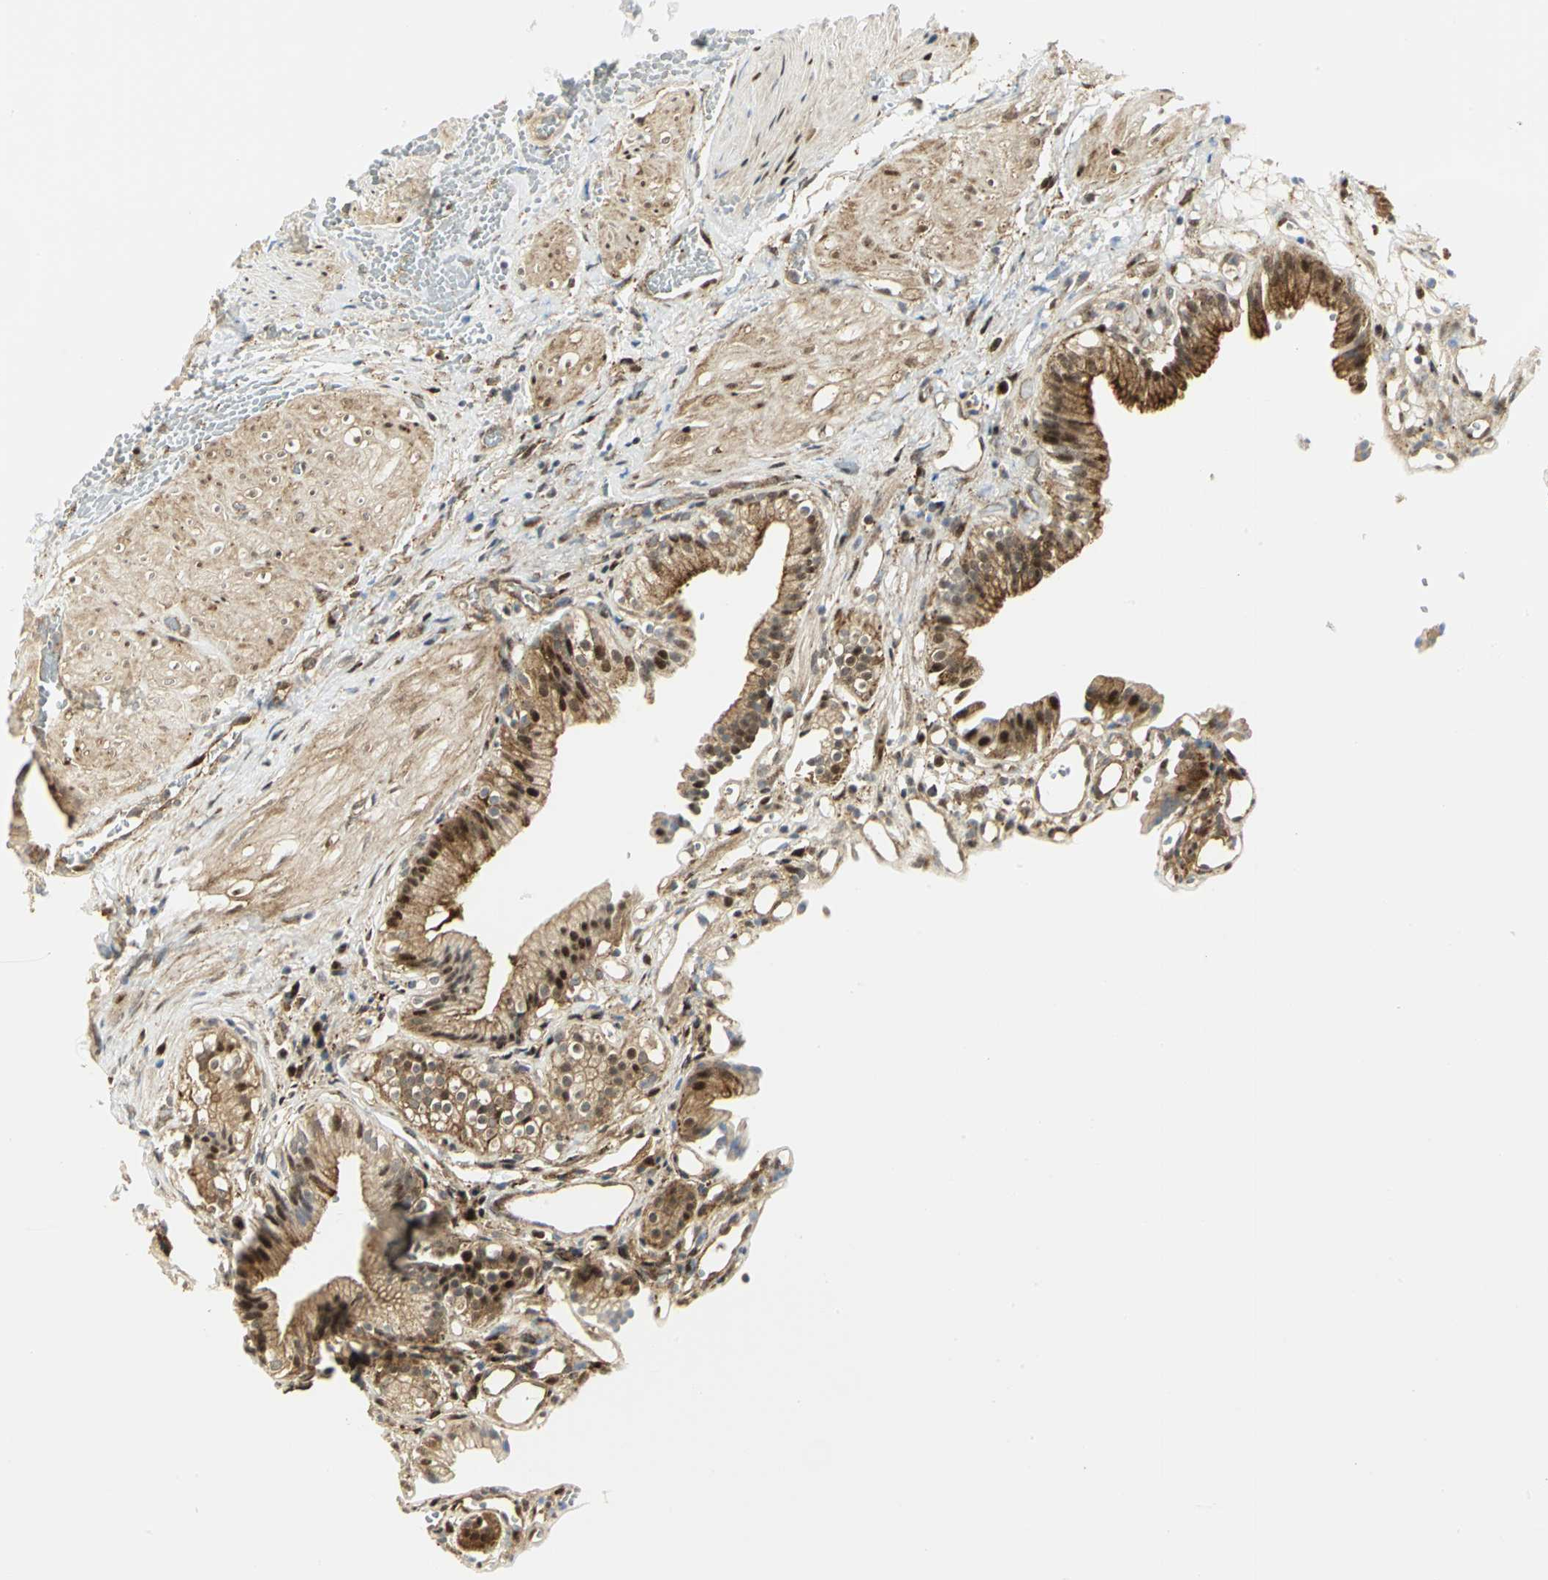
{"staining": {"intensity": "strong", "quantity": ">75%", "location": "cytoplasmic/membranous,nuclear"}, "tissue": "gallbladder", "cell_type": "Glandular cells", "image_type": "normal", "snomed": [{"axis": "morphology", "description": "Normal tissue, NOS"}, {"axis": "topography", "description": "Gallbladder"}], "caption": "Immunohistochemistry histopathology image of normal gallbladder: gallbladder stained using immunohistochemistry reveals high levels of strong protein expression localized specifically in the cytoplasmic/membranous,nuclear of glandular cells, appearing as a cytoplasmic/membranous,nuclear brown color.", "gene": "EEA1", "patient": {"sex": "male", "age": 65}}